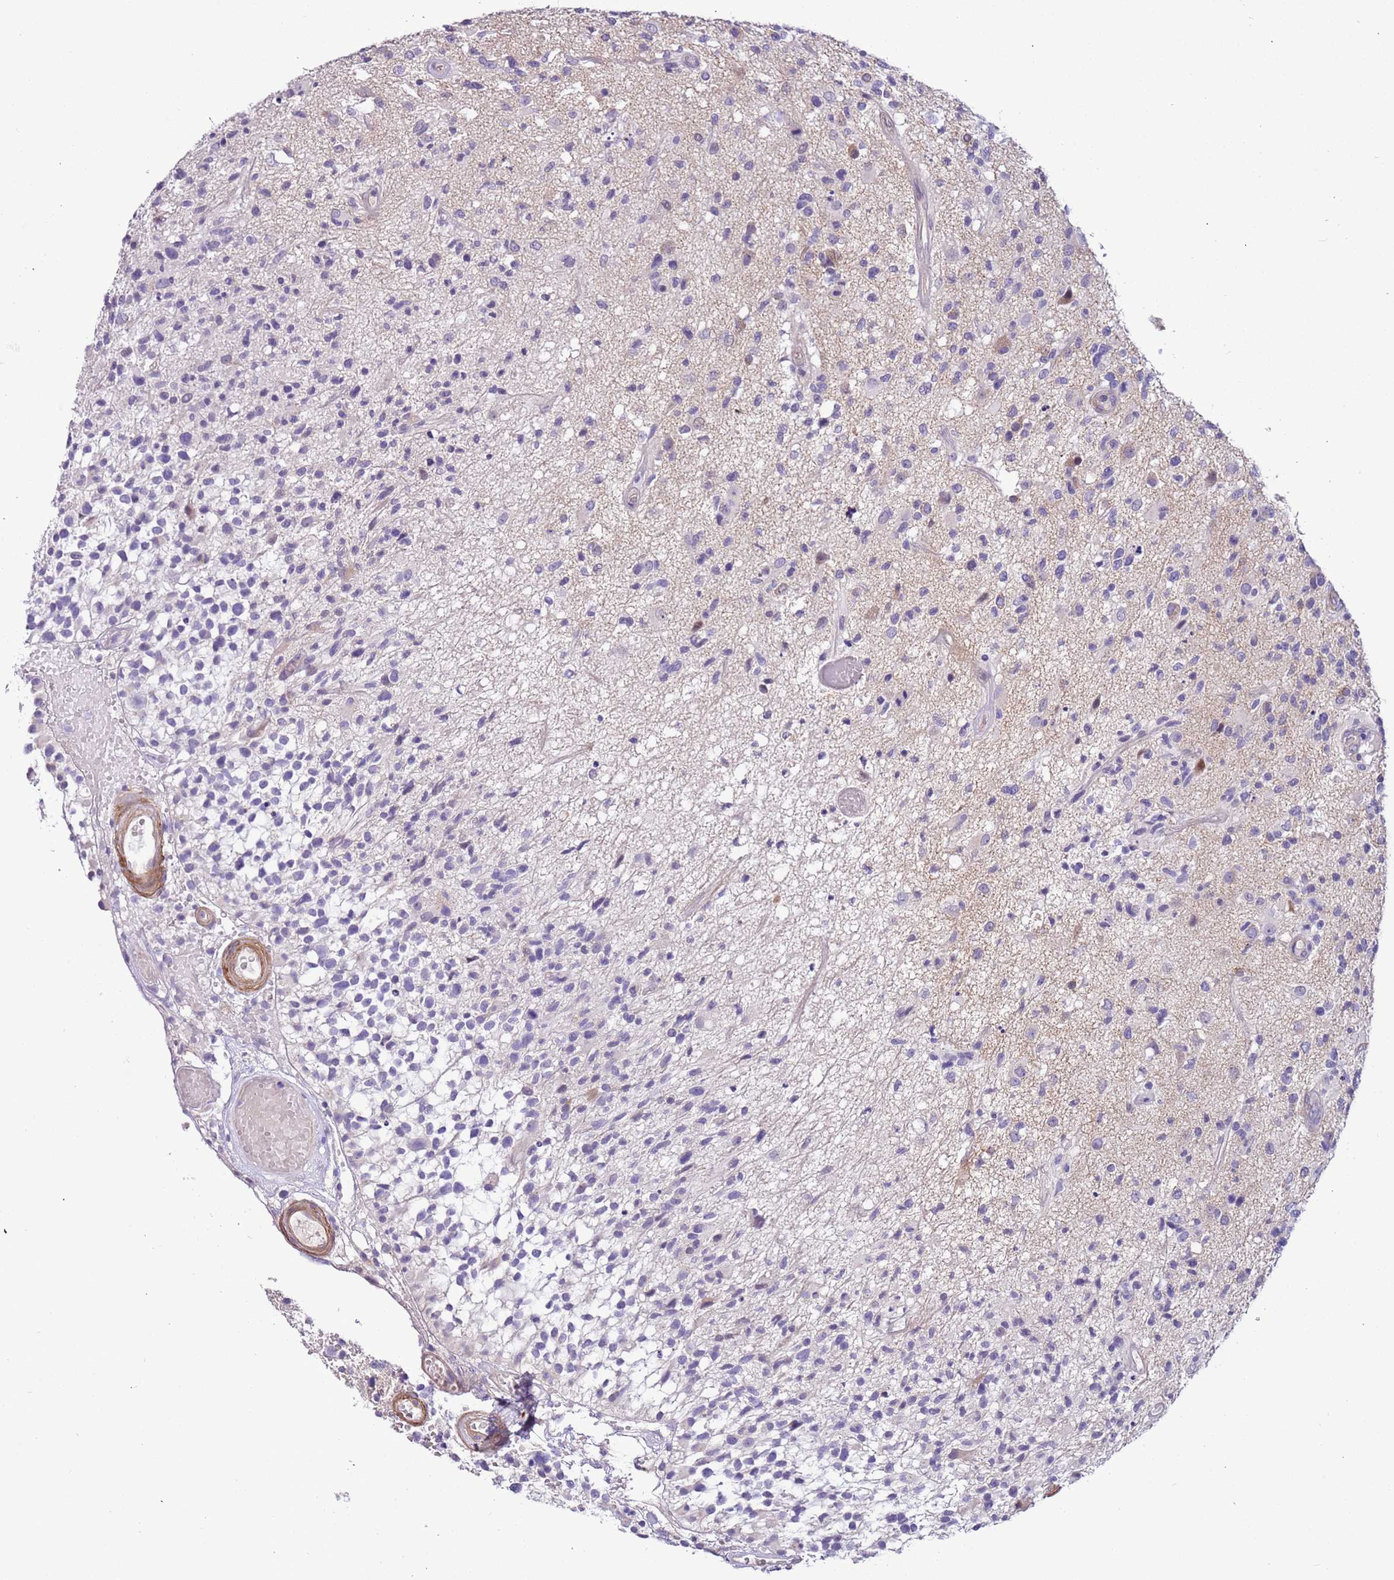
{"staining": {"intensity": "negative", "quantity": "none", "location": "none"}, "tissue": "glioma", "cell_type": "Tumor cells", "image_type": "cancer", "snomed": [{"axis": "morphology", "description": "Glioma, malignant, High grade"}, {"axis": "morphology", "description": "Glioblastoma, NOS"}, {"axis": "topography", "description": "Brain"}], "caption": "Glioma was stained to show a protein in brown. There is no significant expression in tumor cells.", "gene": "PLEKHH1", "patient": {"sex": "male", "age": 60}}